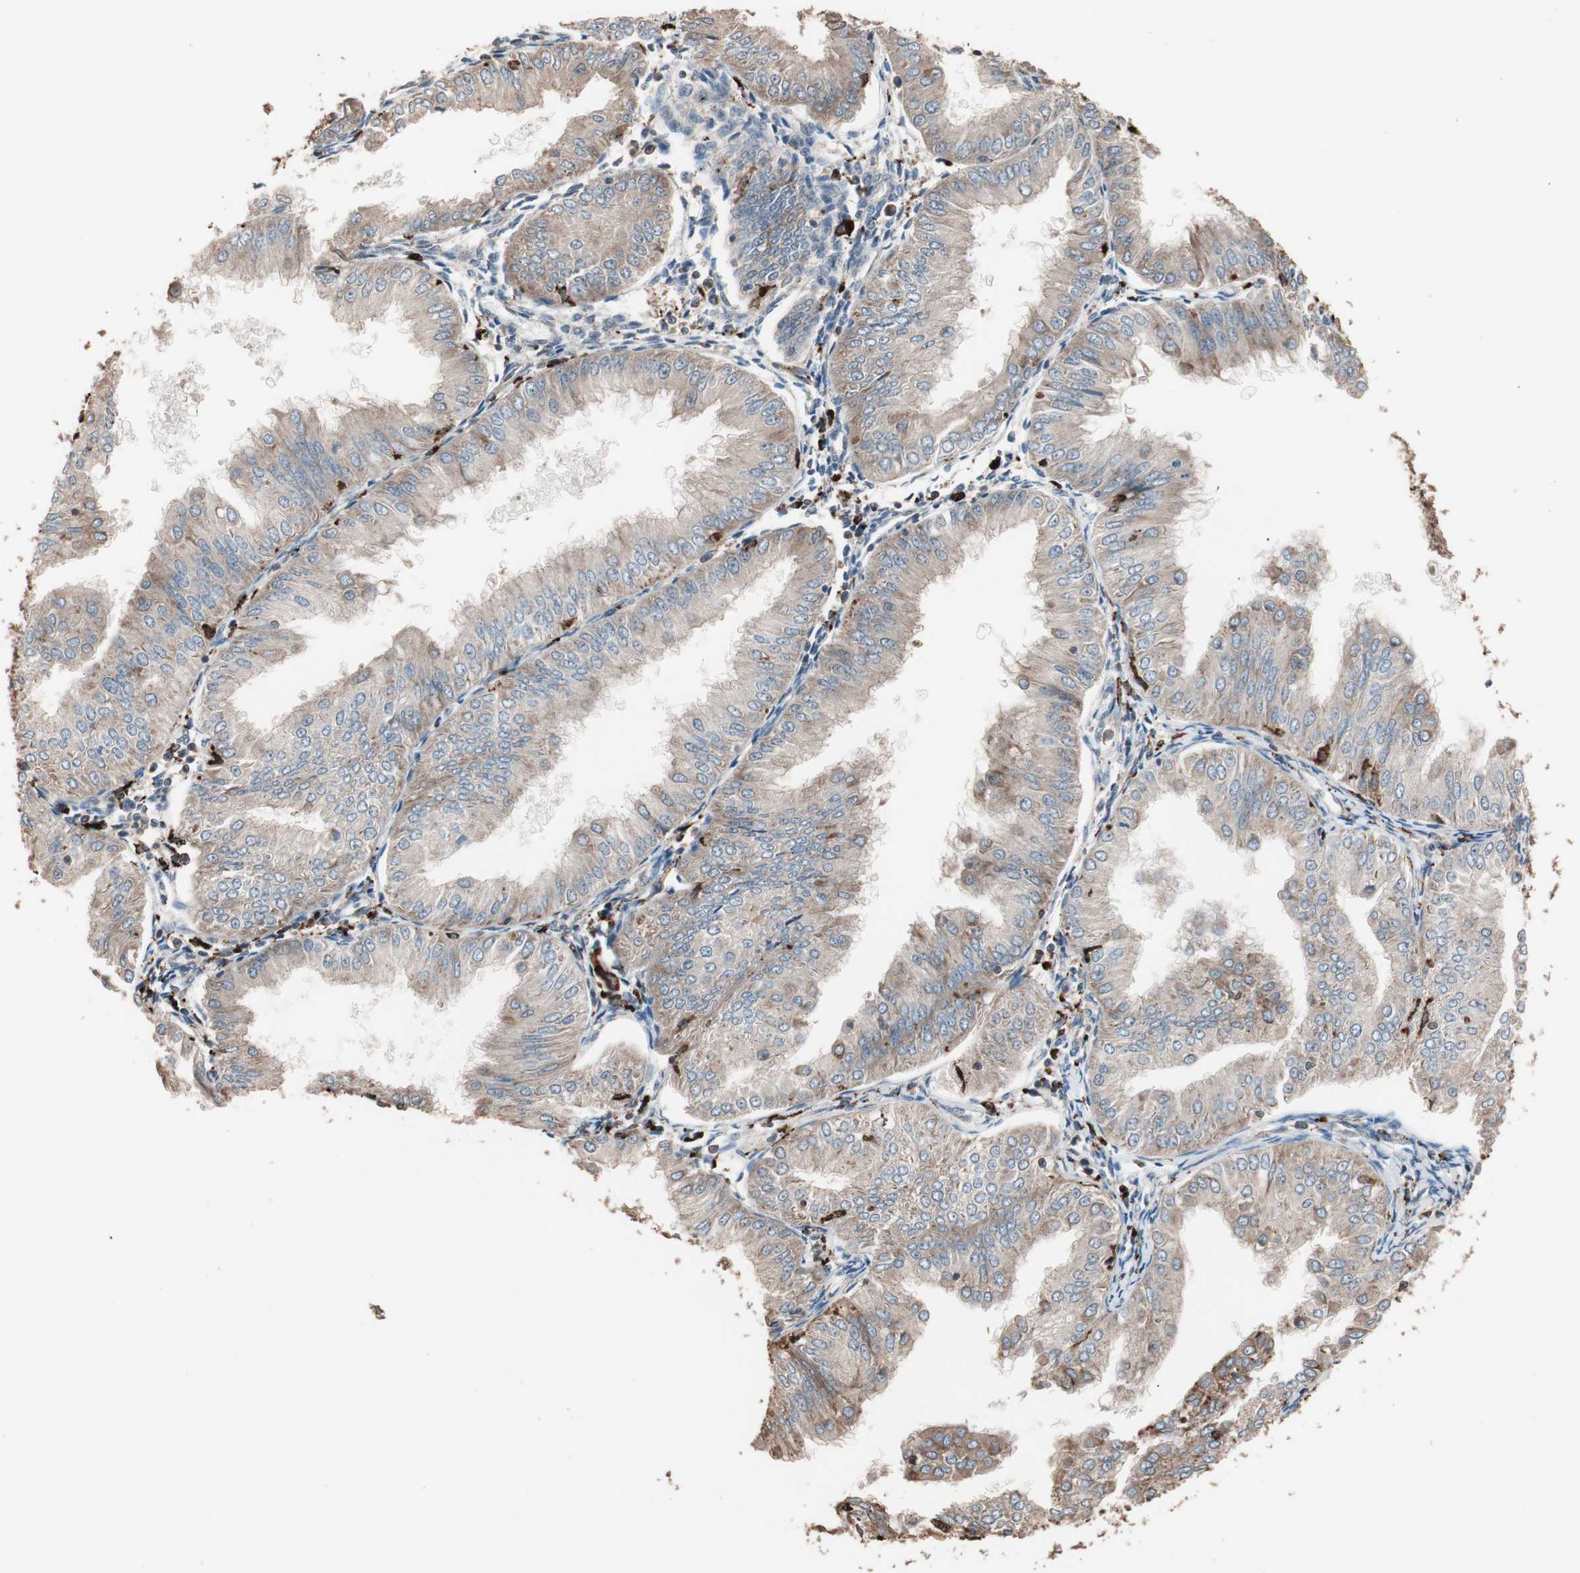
{"staining": {"intensity": "moderate", "quantity": ">75%", "location": "cytoplasmic/membranous"}, "tissue": "endometrial cancer", "cell_type": "Tumor cells", "image_type": "cancer", "snomed": [{"axis": "morphology", "description": "Adenocarcinoma, NOS"}, {"axis": "topography", "description": "Endometrium"}], "caption": "An immunohistochemistry (IHC) photomicrograph of neoplastic tissue is shown. Protein staining in brown highlights moderate cytoplasmic/membranous positivity in endometrial cancer within tumor cells. (IHC, brightfield microscopy, high magnification).", "gene": "CCT3", "patient": {"sex": "female", "age": 53}}